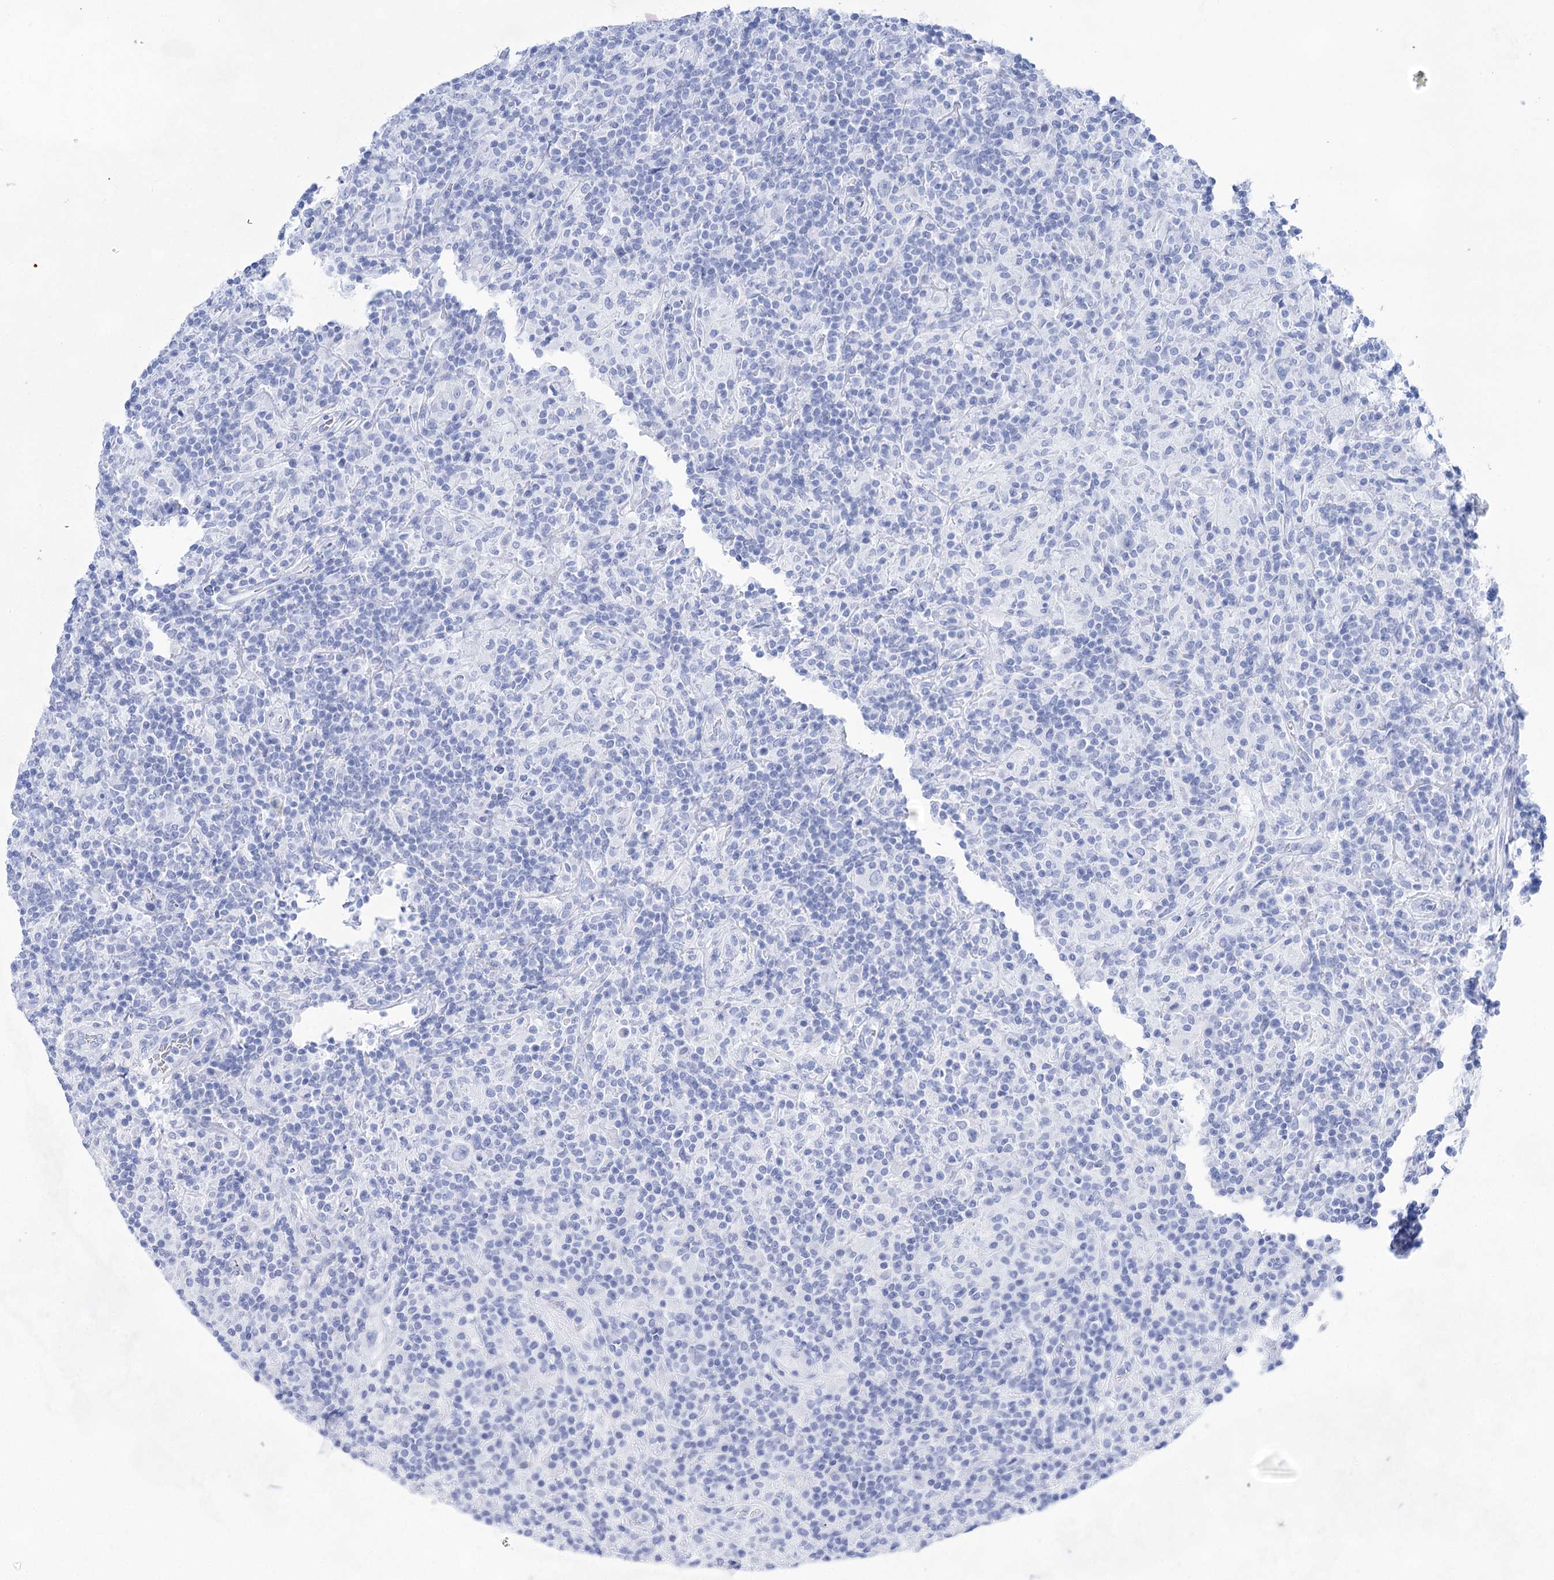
{"staining": {"intensity": "negative", "quantity": "none", "location": "none"}, "tissue": "lymphoma", "cell_type": "Tumor cells", "image_type": "cancer", "snomed": [{"axis": "morphology", "description": "Hodgkin's disease, NOS"}, {"axis": "topography", "description": "Lymph node"}], "caption": "Immunohistochemistry photomicrograph of neoplastic tissue: human Hodgkin's disease stained with DAB (3,3'-diaminobenzidine) displays no significant protein positivity in tumor cells.", "gene": "LALBA", "patient": {"sex": "male", "age": 70}}